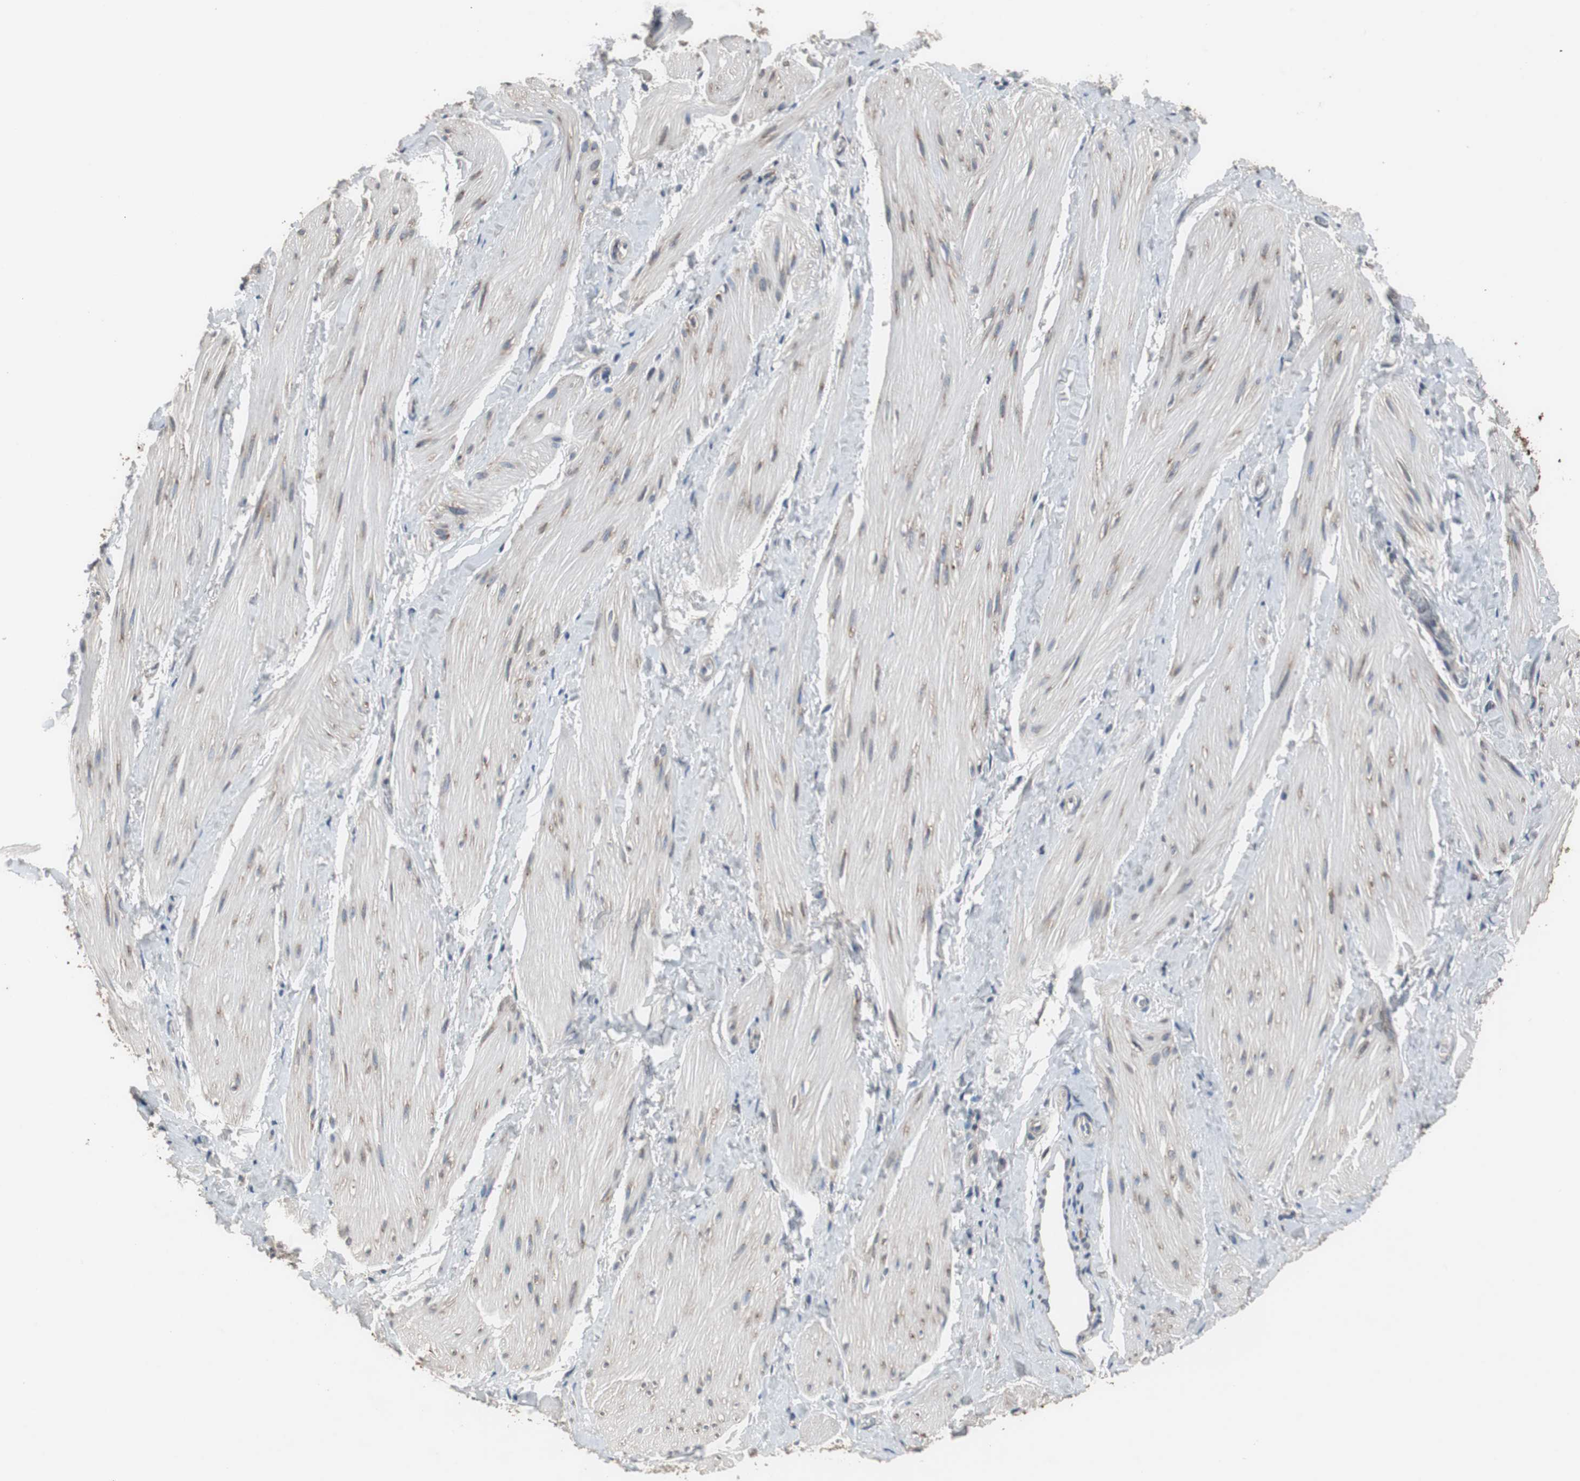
{"staining": {"intensity": "weak", "quantity": "25%-75%", "location": "cytoplasmic/membranous"}, "tissue": "smooth muscle", "cell_type": "Smooth muscle cells", "image_type": "normal", "snomed": [{"axis": "morphology", "description": "Normal tissue, NOS"}, {"axis": "topography", "description": "Smooth muscle"}], "caption": "Protein analysis of unremarkable smooth muscle demonstrates weak cytoplasmic/membranous expression in approximately 25%-75% of smooth muscle cells. The staining is performed using DAB (3,3'-diaminobenzidine) brown chromogen to label protein expression. The nuclei are counter-stained blue using hematoxylin.", "gene": "USP10", "patient": {"sex": "male", "age": 16}}